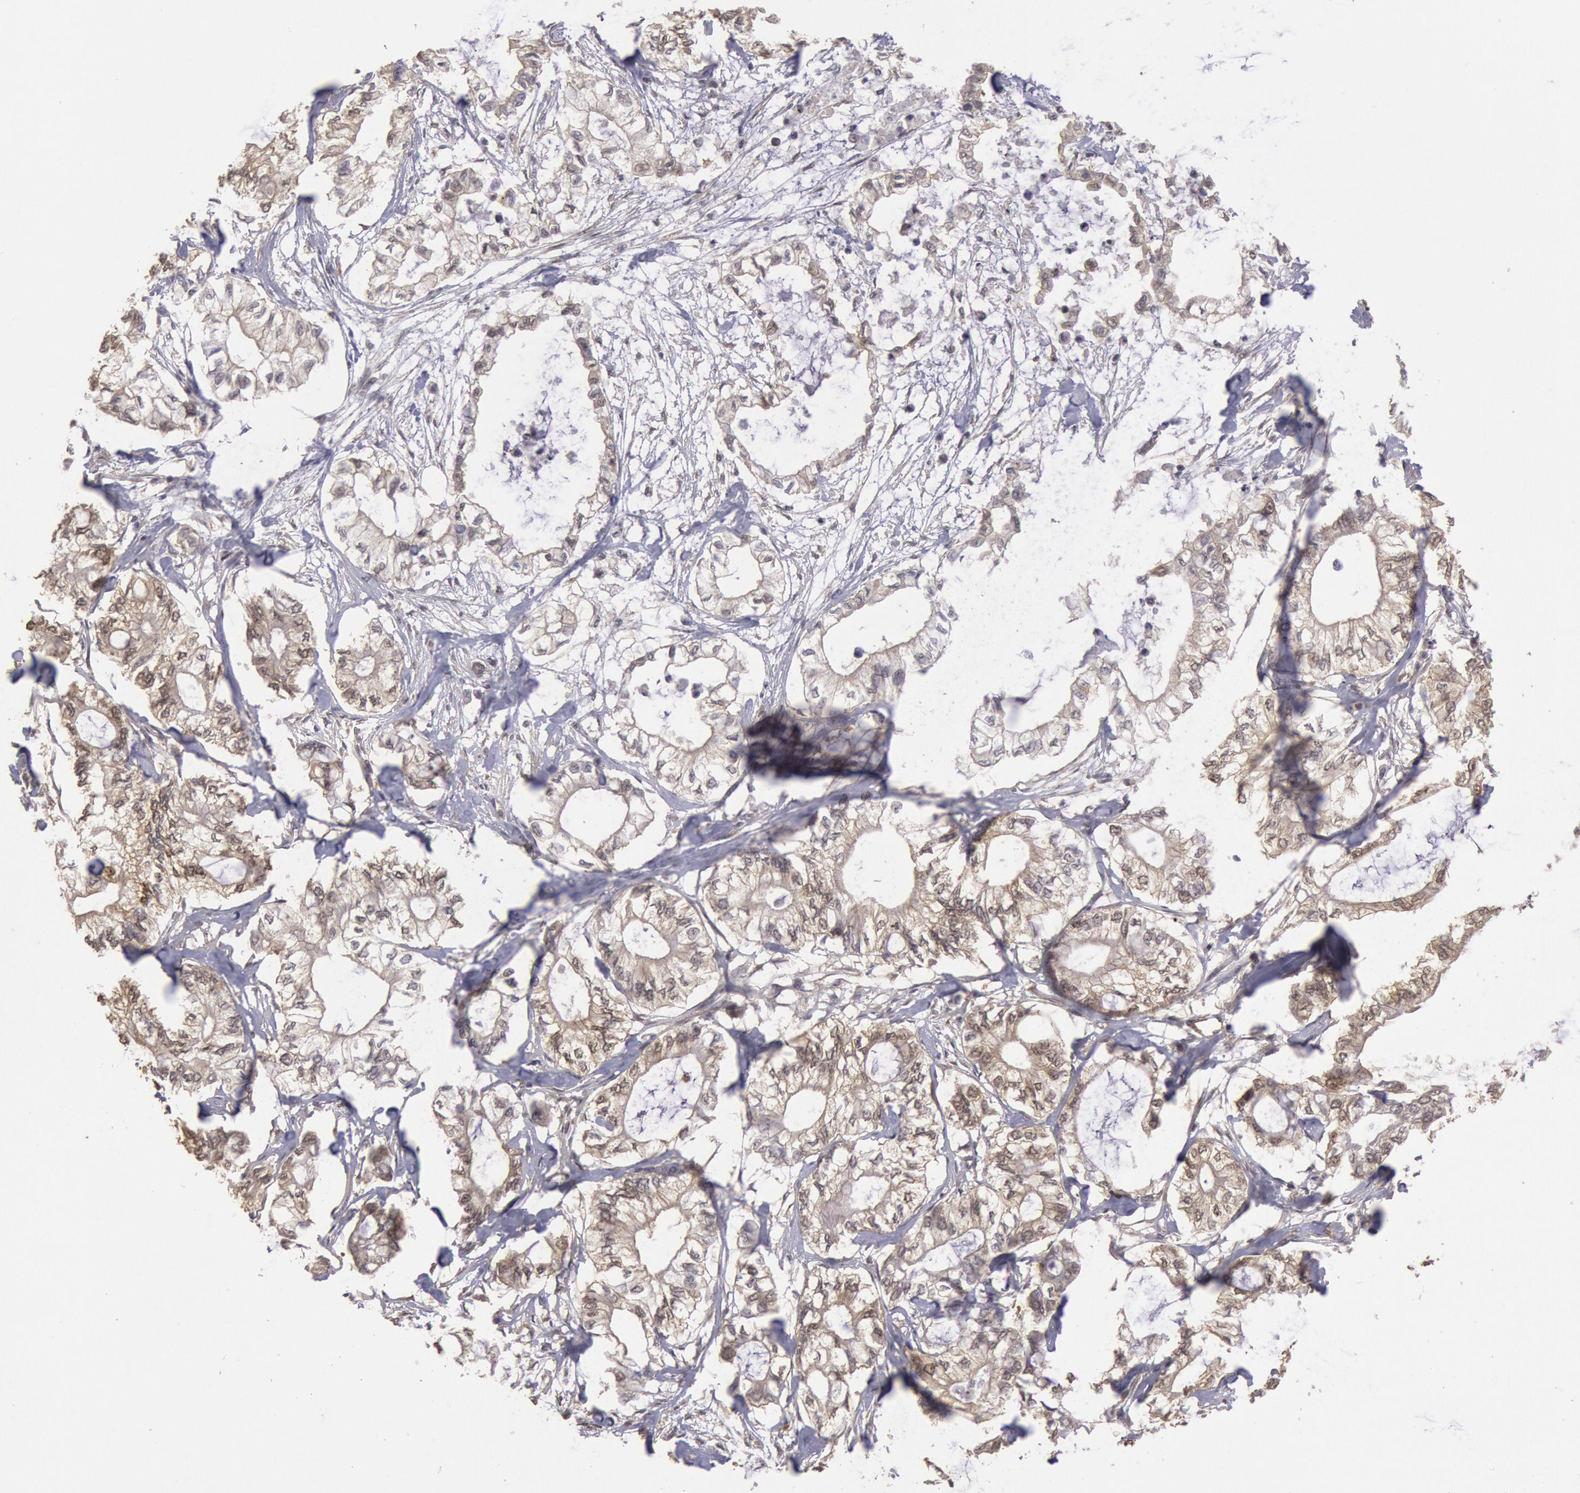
{"staining": {"intensity": "weak", "quantity": ">75%", "location": "cytoplasmic/membranous"}, "tissue": "pancreatic cancer", "cell_type": "Tumor cells", "image_type": "cancer", "snomed": [{"axis": "morphology", "description": "Adenocarcinoma, NOS"}, {"axis": "topography", "description": "Pancreas"}], "caption": "Weak cytoplasmic/membranous protein staining is appreciated in approximately >75% of tumor cells in pancreatic cancer.", "gene": "USP14", "patient": {"sex": "male", "age": 79}}